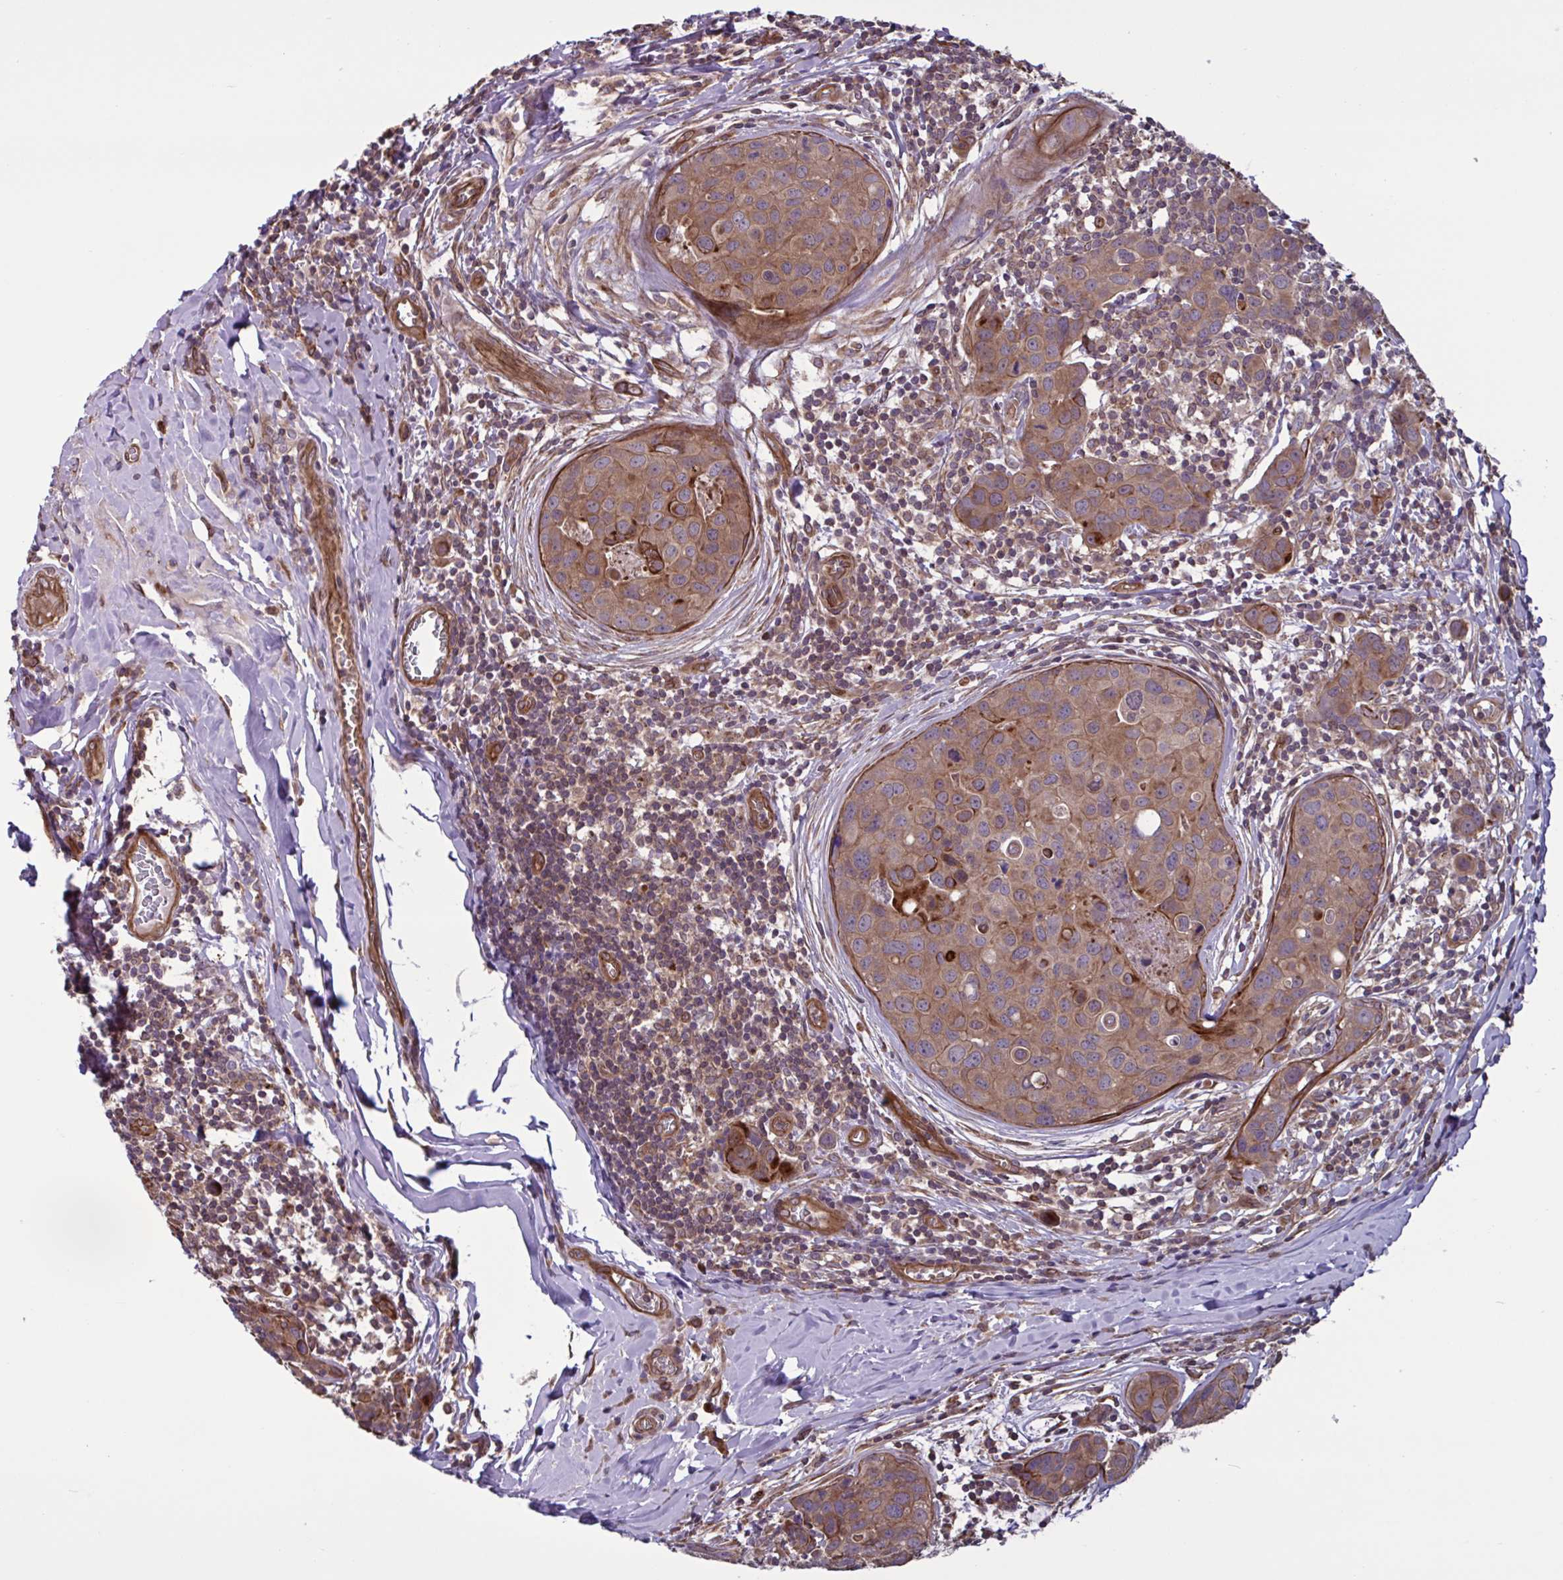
{"staining": {"intensity": "moderate", "quantity": "25%-75%", "location": "cytoplasmic/membranous"}, "tissue": "breast cancer", "cell_type": "Tumor cells", "image_type": "cancer", "snomed": [{"axis": "morphology", "description": "Duct carcinoma"}, {"axis": "topography", "description": "Breast"}], "caption": "DAB immunohistochemical staining of infiltrating ductal carcinoma (breast) displays moderate cytoplasmic/membranous protein staining in approximately 25%-75% of tumor cells. The staining was performed using DAB to visualize the protein expression in brown, while the nuclei were stained in blue with hematoxylin (Magnification: 20x).", "gene": "GLTP", "patient": {"sex": "female", "age": 24}}